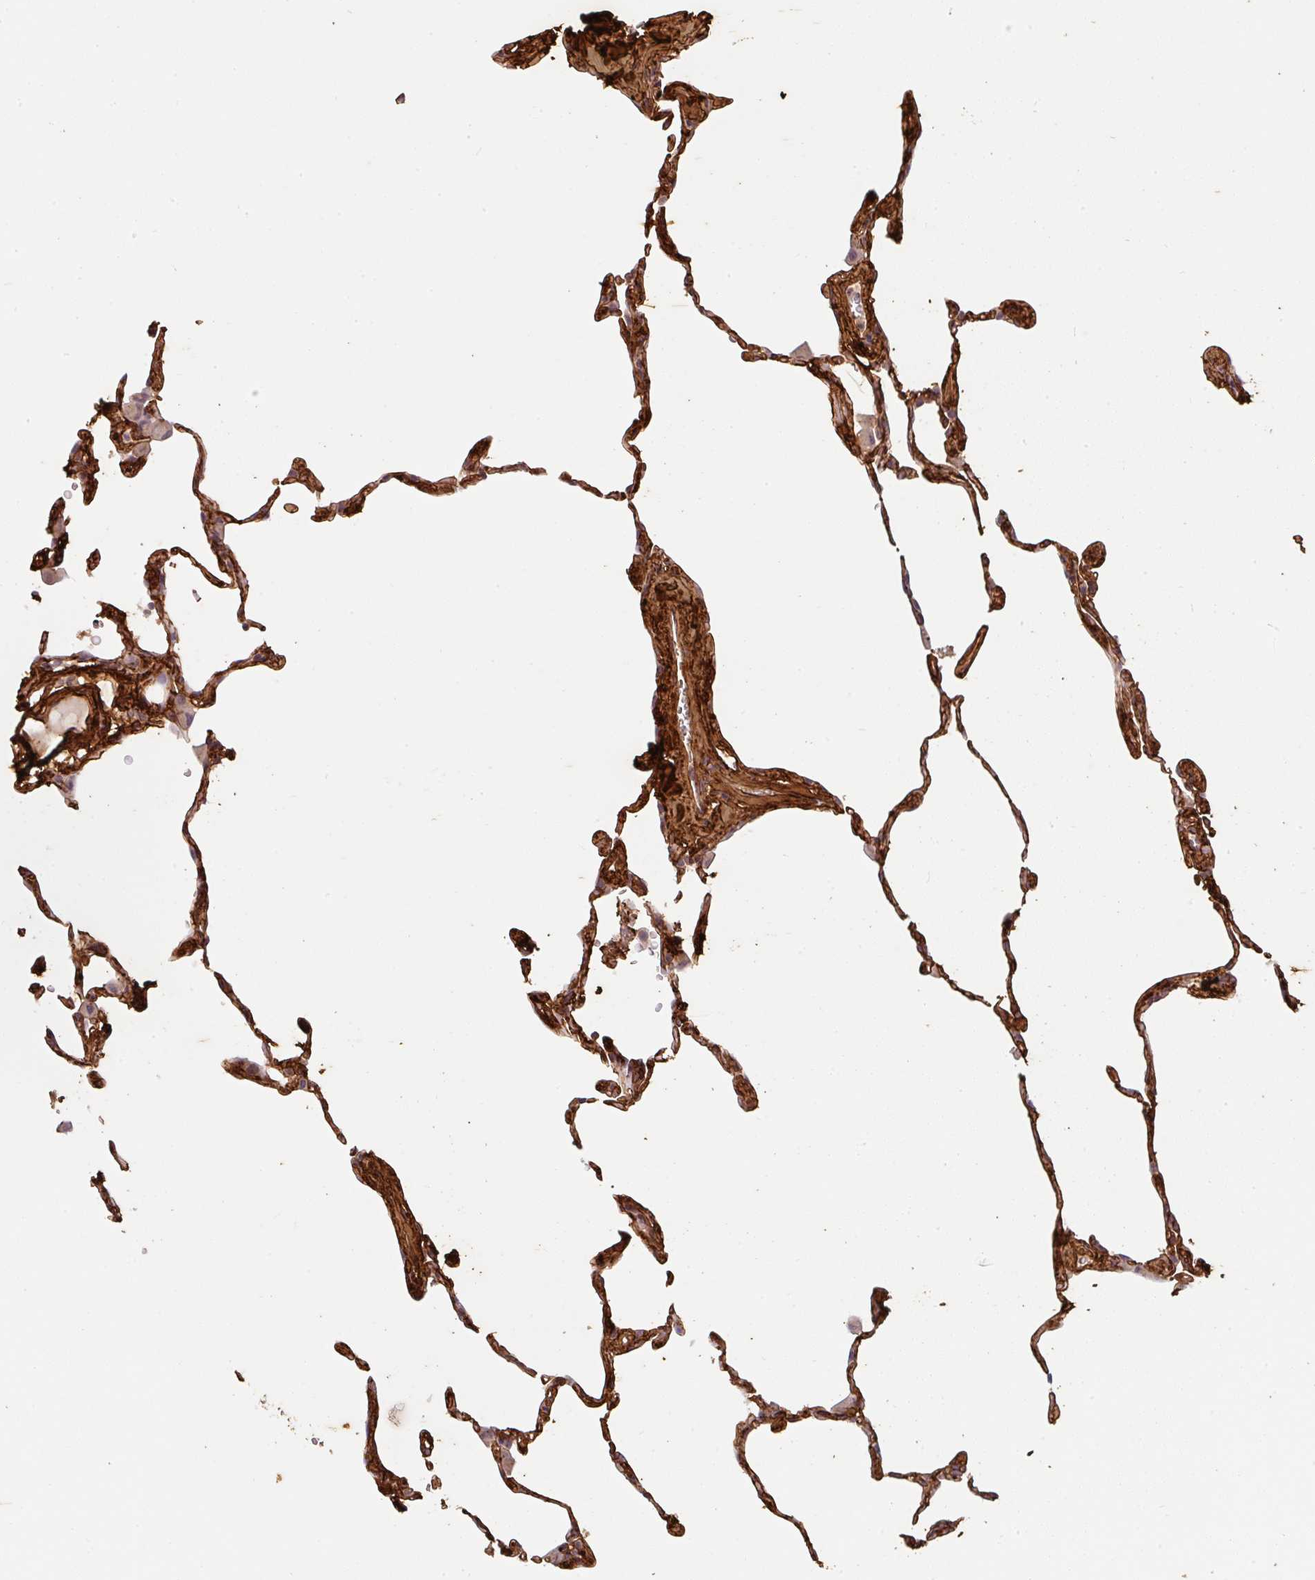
{"staining": {"intensity": "negative", "quantity": "none", "location": "none"}, "tissue": "lung", "cell_type": "Alveolar cells", "image_type": "normal", "snomed": [{"axis": "morphology", "description": "Normal tissue, NOS"}, {"axis": "topography", "description": "Lung"}], "caption": "The immunohistochemistry image has no significant positivity in alveolar cells of lung.", "gene": "COL3A1", "patient": {"sex": "female", "age": 57}}